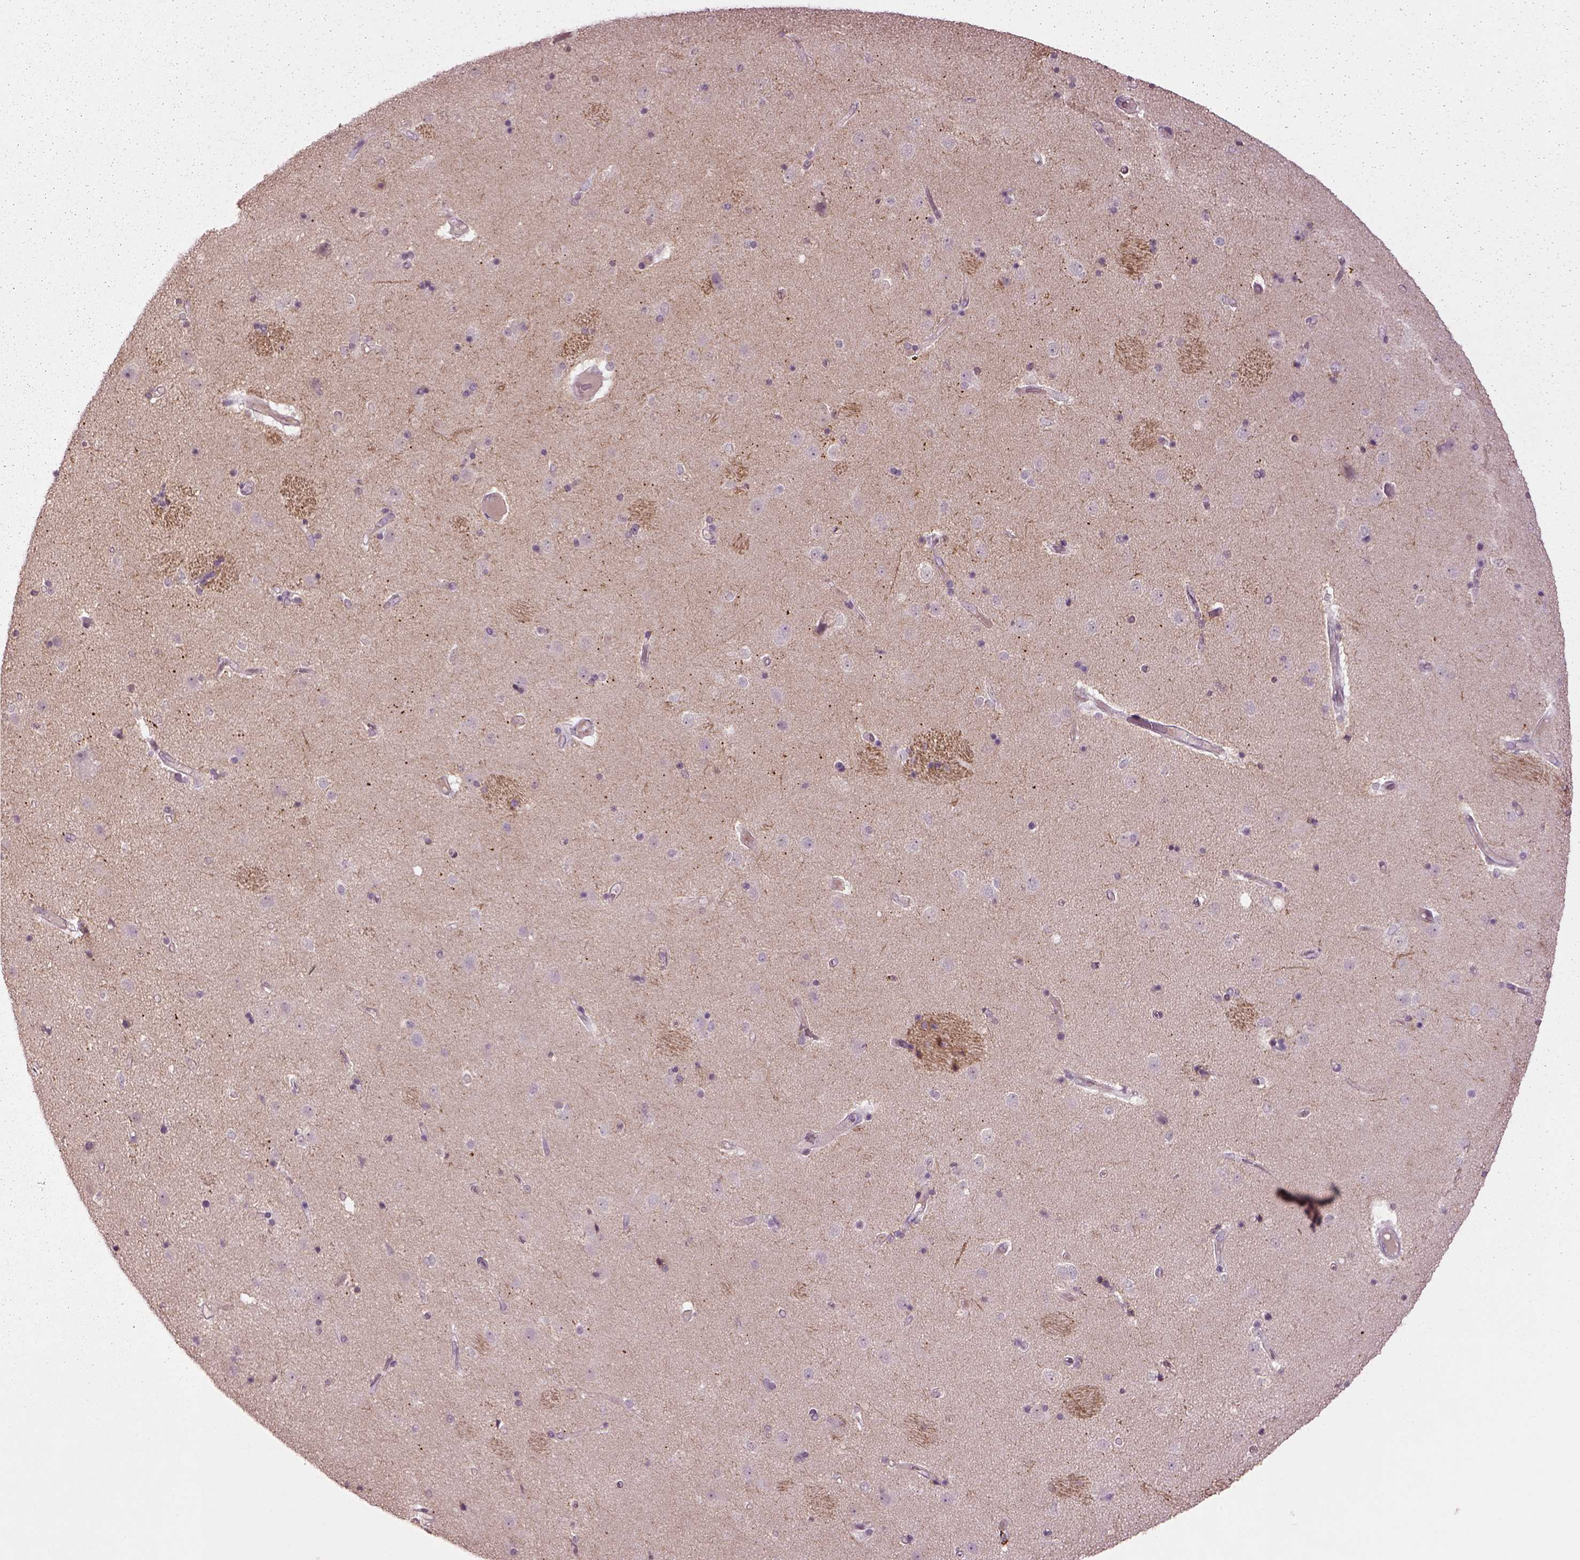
{"staining": {"intensity": "negative", "quantity": "none", "location": "none"}, "tissue": "caudate", "cell_type": "Glial cells", "image_type": "normal", "snomed": [{"axis": "morphology", "description": "Normal tissue, NOS"}, {"axis": "topography", "description": "Lateral ventricle wall"}], "caption": "IHC micrograph of unremarkable human caudate stained for a protein (brown), which reveals no staining in glial cells. The staining is performed using DAB (3,3'-diaminobenzidine) brown chromogen with nuclei counter-stained in using hematoxylin.", "gene": "KCNIP3", "patient": {"sex": "female", "age": 71}}